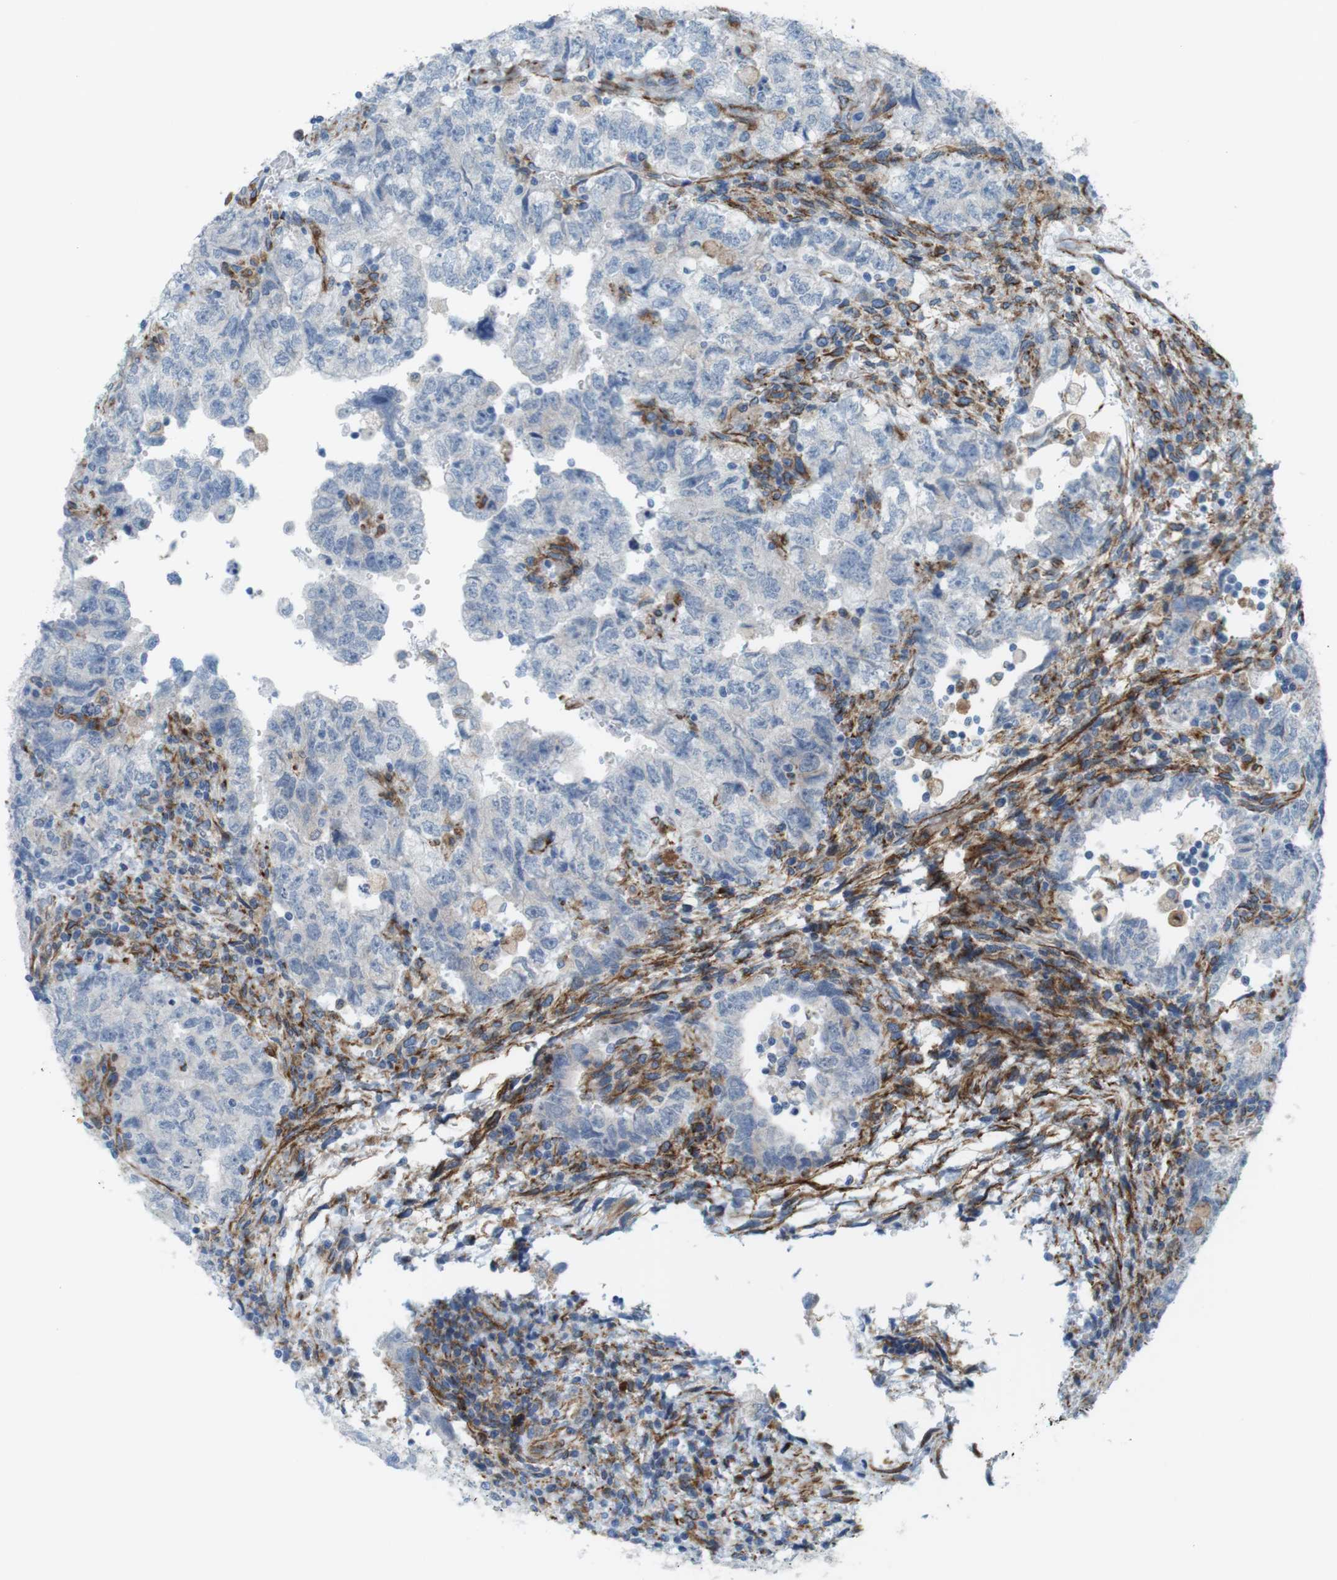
{"staining": {"intensity": "weak", "quantity": "<25%", "location": "cytoplasmic/membranous"}, "tissue": "testis cancer", "cell_type": "Tumor cells", "image_type": "cancer", "snomed": [{"axis": "morphology", "description": "Carcinoma, Embryonal, NOS"}, {"axis": "topography", "description": "Testis"}], "caption": "Tumor cells show no significant staining in embryonal carcinoma (testis).", "gene": "MYH9", "patient": {"sex": "male", "age": 36}}